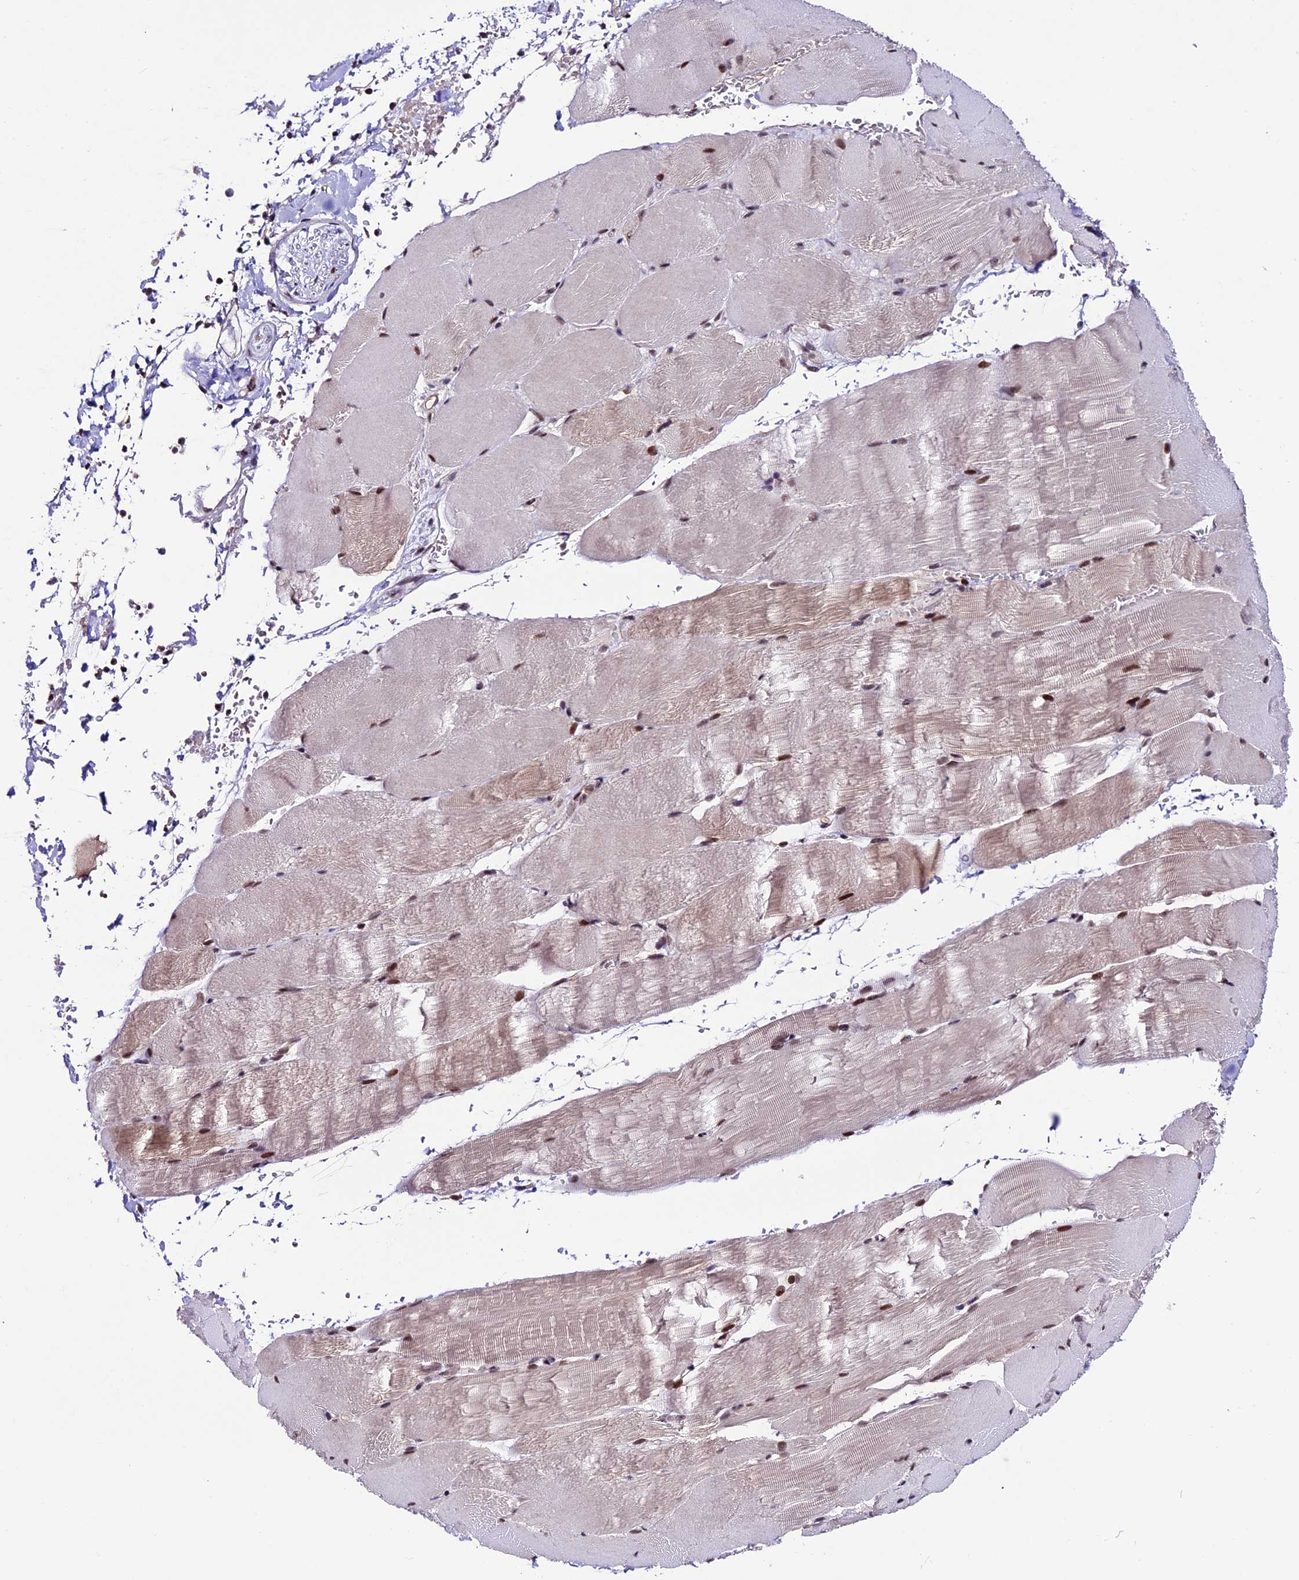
{"staining": {"intensity": "moderate", "quantity": ">75%", "location": "nuclear"}, "tissue": "skeletal muscle", "cell_type": "Myocytes", "image_type": "normal", "snomed": [{"axis": "morphology", "description": "Normal tissue, NOS"}, {"axis": "topography", "description": "Skeletal muscle"}, {"axis": "topography", "description": "Parathyroid gland"}], "caption": "Protein staining of unremarkable skeletal muscle shows moderate nuclear positivity in about >75% of myocytes.", "gene": "TCP11L2", "patient": {"sex": "female", "age": 37}}